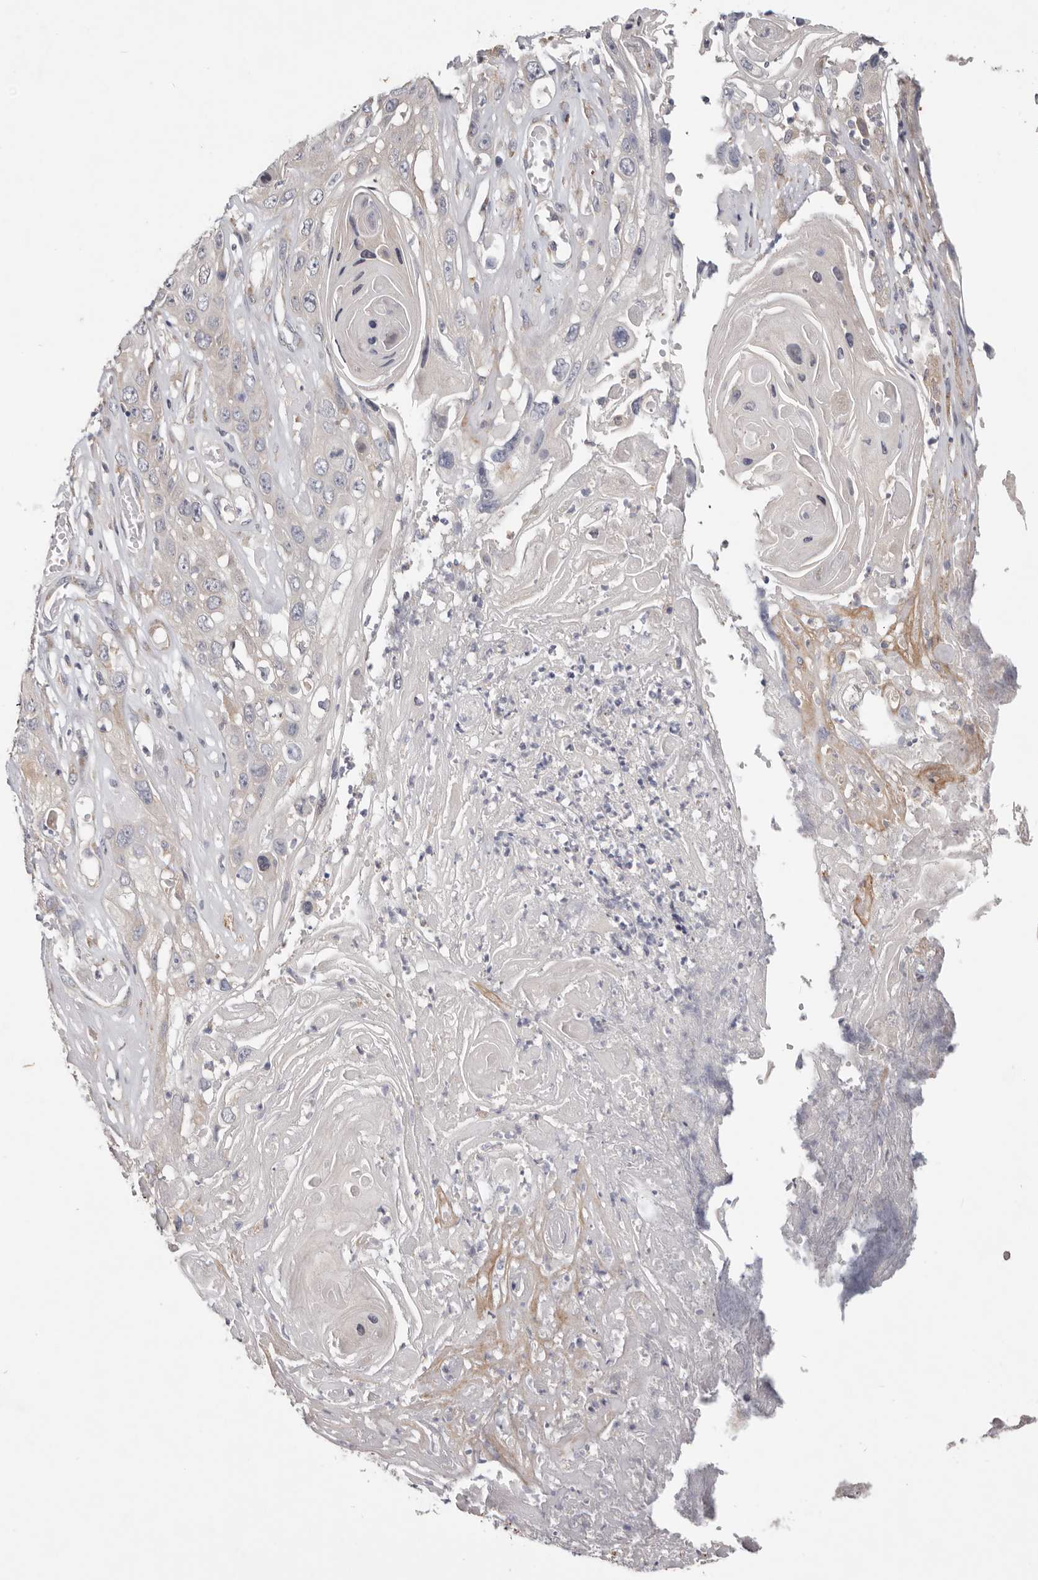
{"staining": {"intensity": "negative", "quantity": "none", "location": "none"}, "tissue": "skin cancer", "cell_type": "Tumor cells", "image_type": "cancer", "snomed": [{"axis": "morphology", "description": "Squamous cell carcinoma, NOS"}, {"axis": "topography", "description": "Skin"}], "caption": "Immunohistochemistry (IHC) image of skin cancer (squamous cell carcinoma) stained for a protein (brown), which exhibits no positivity in tumor cells.", "gene": "WDR77", "patient": {"sex": "male", "age": 55}}